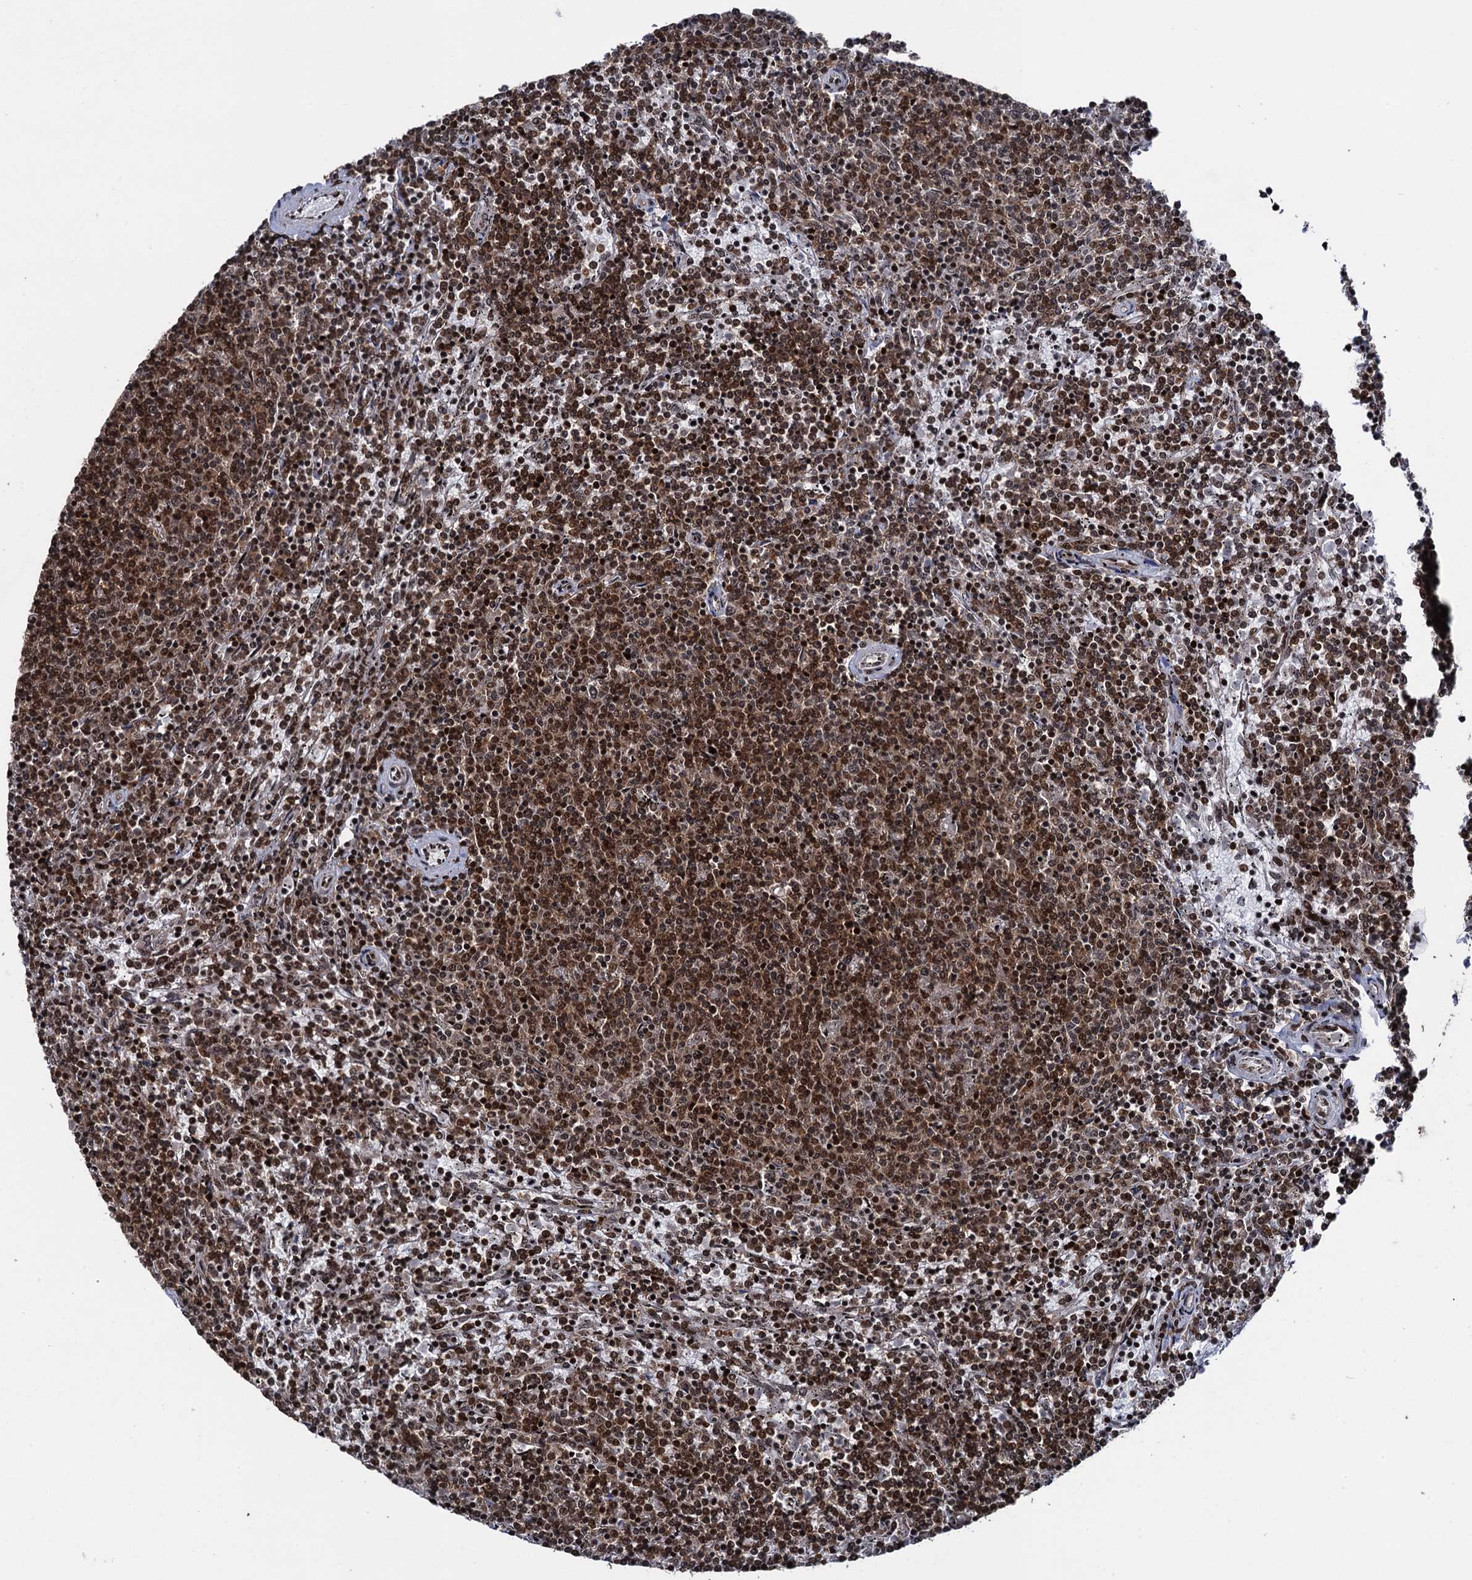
{"staining": {"intensity": "moderate", "quantity": ">75%", "location": "nuclear"}, "tissue": "lymphoma", "cell_type": "Tumor cells", "image_type": "cancer", "snomed": [{"axis": "morphology", "description": "Malignant lymphoma, non-Hodgkin's type, Low grade"}, {"axis": "topography", "description": "Spleen"}], "caption": "Lymphoma tissue demonstrates moderate nuclear staining in approximately >75% of tumor cells, visualized by immunohistochemistry. The protein is stained brown, and the nuclei are stained in blue (DAB (3,3'-diaminobenzidine) IHC with brightfield microscopy, high magnification).", "gene": "ZNF169", "patient": {"sex": "female", "age": 50}}